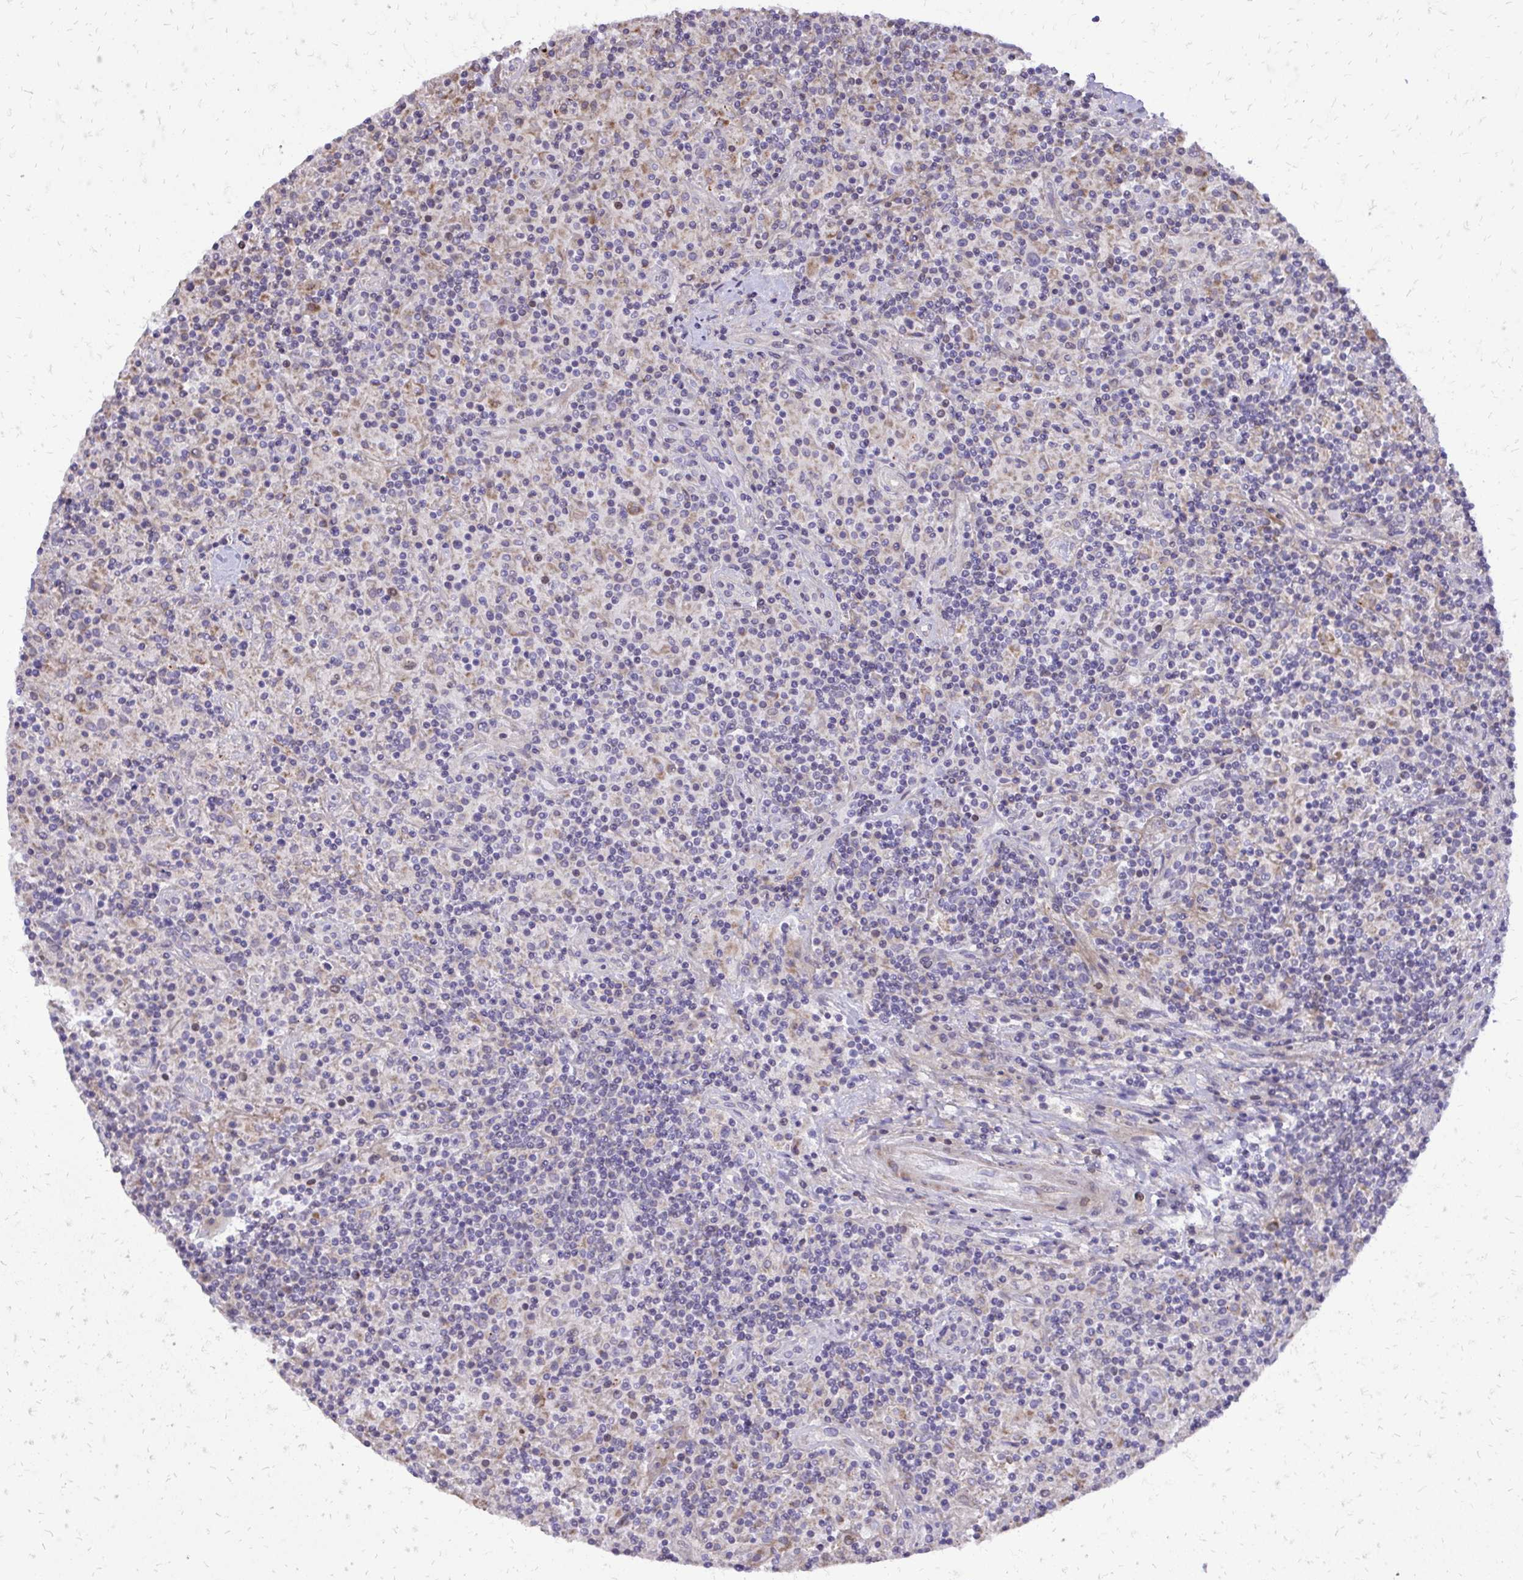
{"staining": {"intensity": "negative", "quantity": "none", "location": "none"}, "tissue": "lymphoma", "cell_type": "Tumor cells", "image_type": "cancer", "snomed": [{"axis": "morphology", "description": "Hodgkin's disease, NOS"}, {"axis": "topography", "description": "Lymph node"}], "caption": "Lymphoma was stained to show a protein in brown. There is no significant staining in tumor cells. (Stains: DAB (3,3'-diaminobenzidine) IHC with hematoxylin counter stain, Microscopy: brightfield microscopy at high magnification).", "gene": "ABCC3", "patient": {"sex": "male", "age": 70}}